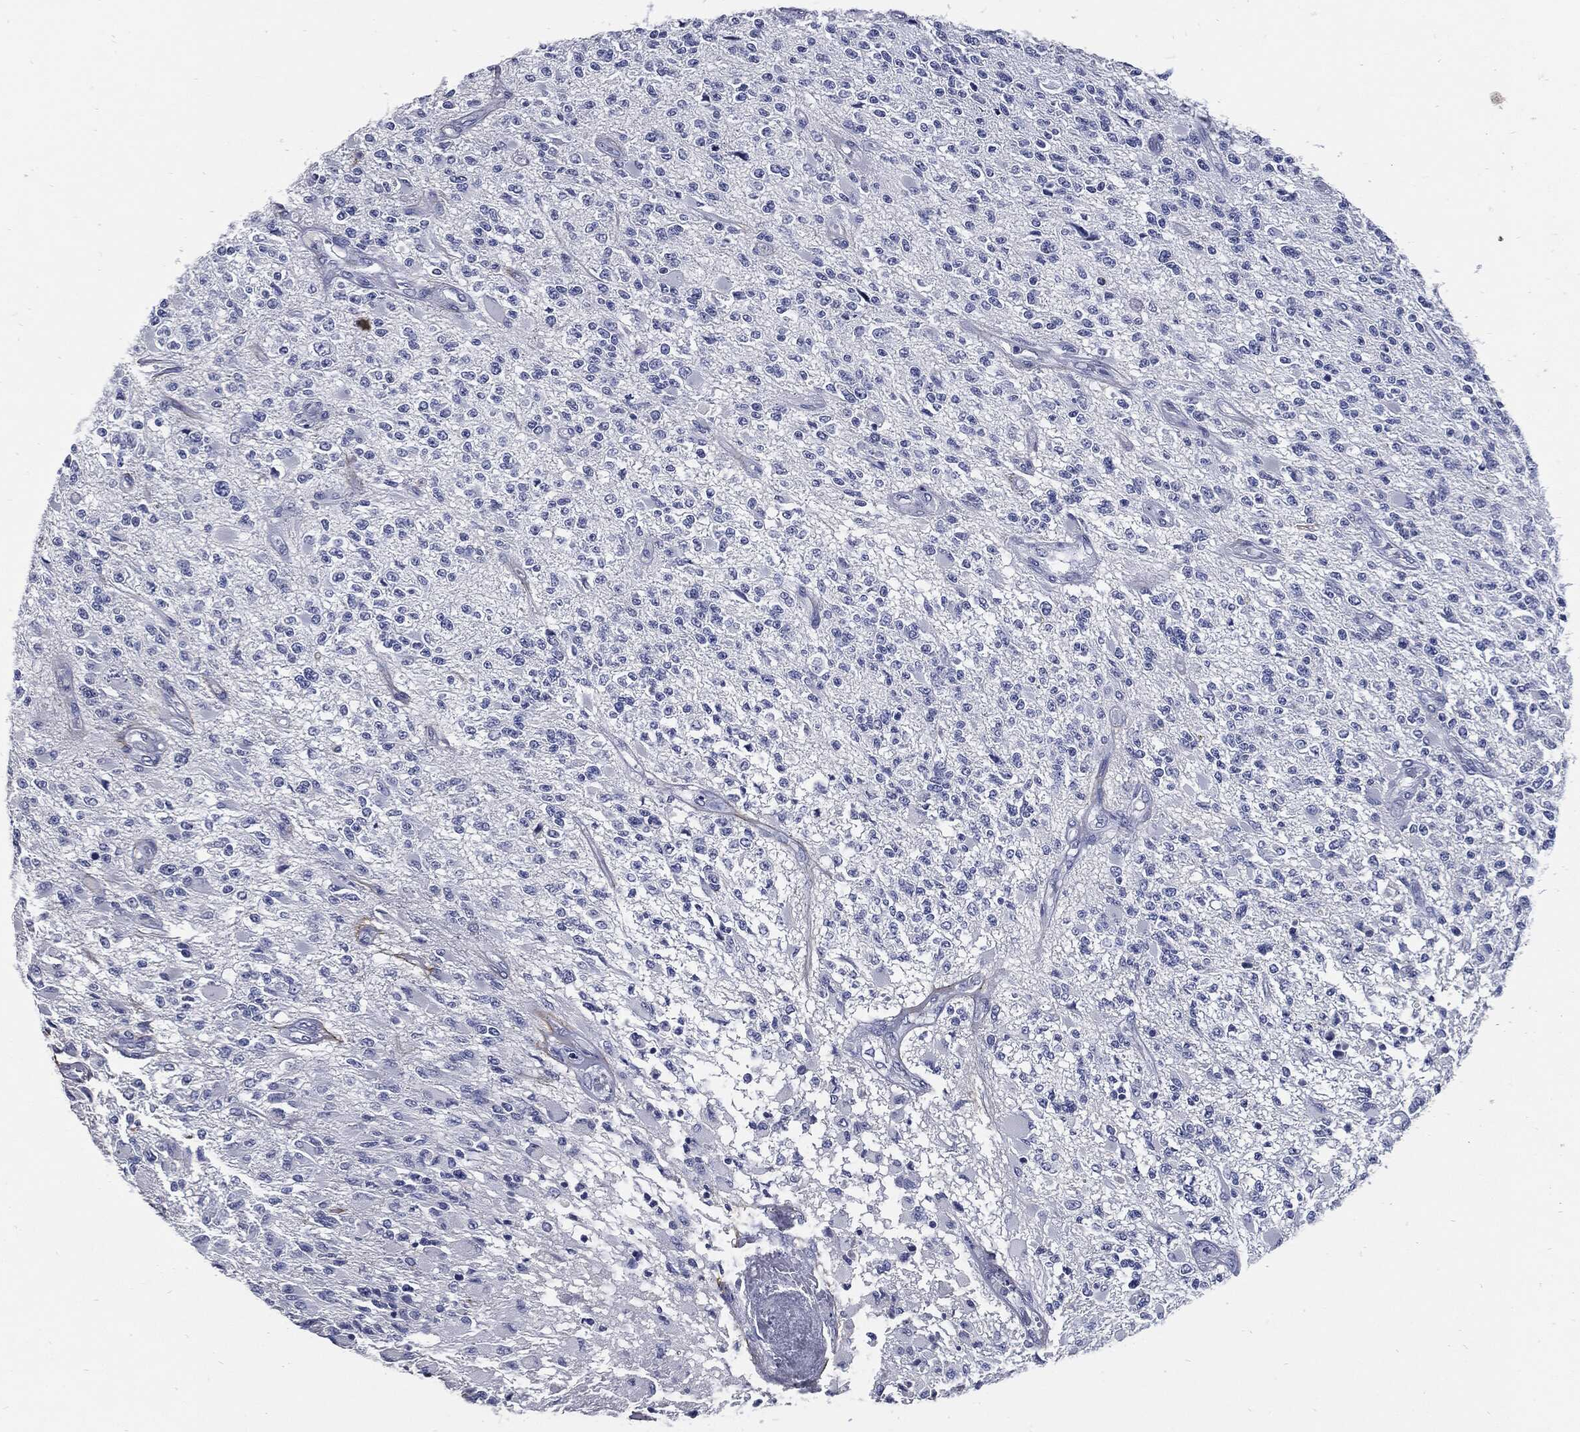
{"staining": {"intensity": "negative", "quantity": "none", "location": "none"}, "tissue": "glioma", "cell_type": "Tumor cells", "image_type": "cancer", "snomed": [{"axis": "morphology", "description": "Glioma, malignant, High grade"}, {"axis": "topography", "description": "Brain"}], "caption": "The immunohistochemistry image has no significant staining in tumor cells of glioma tissue. (DAB immunohistochemistry visualized using brightfield microscopy, high magnification).", "gene": "FBN1", "patient": {"sex": "female", "age": 63}}